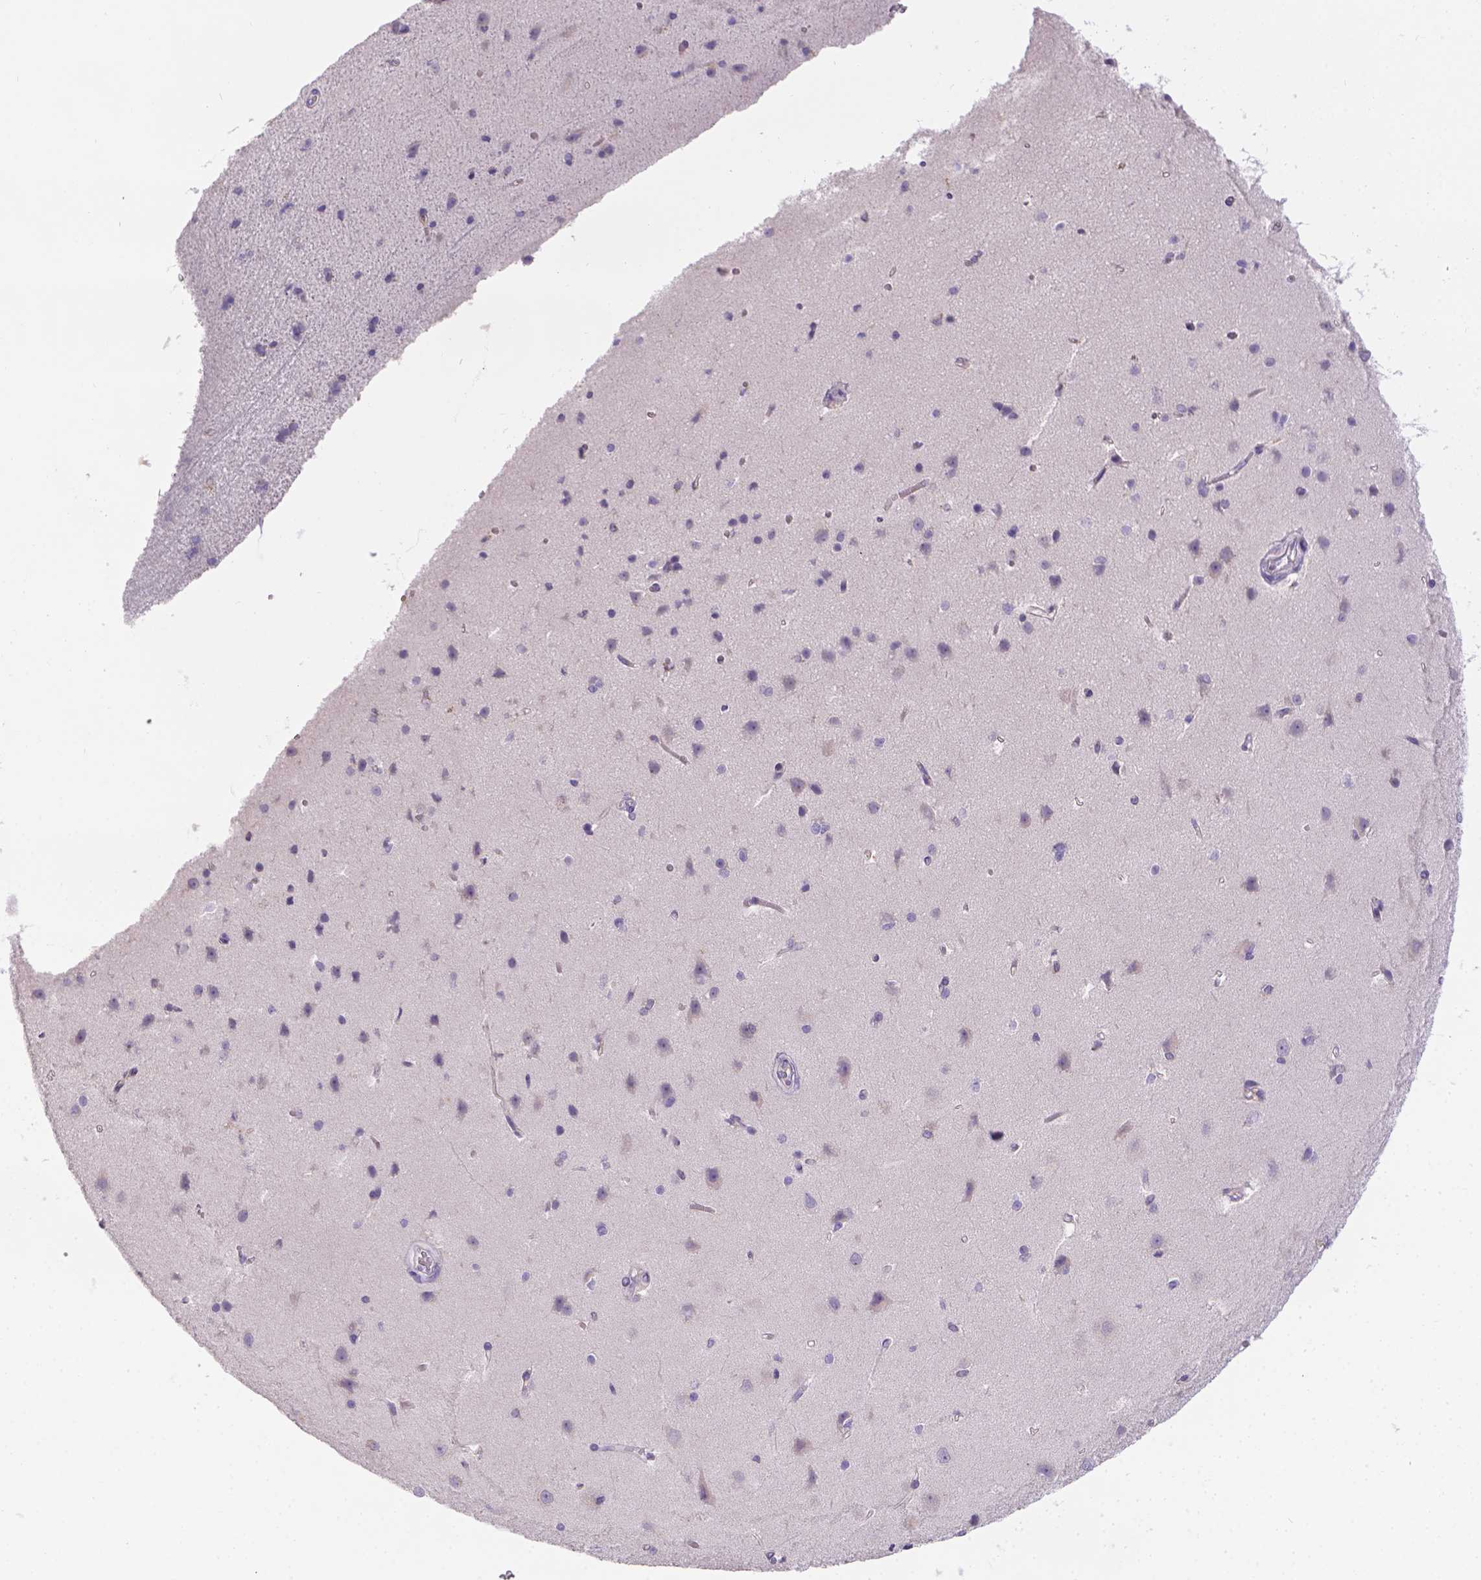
{"staining": {"intensity": "negative", "quantity": "none", "location": "none"}, "tissue": "cerebral cortex", "cell_type": "Endothelial cells", "image_type": "normal", "snomed": [{"axis": "morphology", "description": "Normal tissue, NOS"}, {"axis": "topography", "description": "Cerebral cortex"}], "caption": "Immunohistochemical staining of normal cerebral cortex reveals no significant positivity in endothelial cells.", "gene": "TM4SF18", "patient": {"sex": "male", "age": 37}}